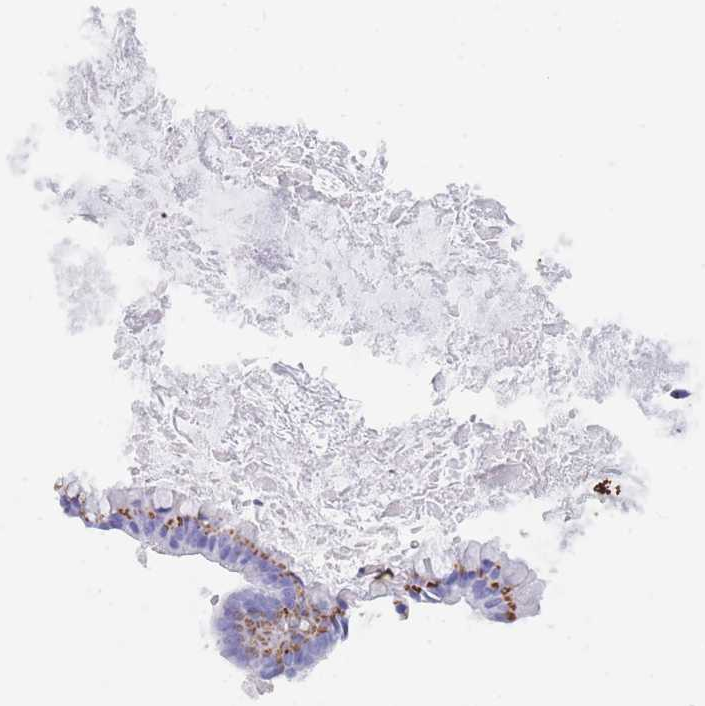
{"staining": {"intensity": "moderate", "quantity": ">75%", "location": "cytoplasmic/membranous"}, "tissue": "ovarian cancer", "cell_type": "Tumor cells", "image_type": "cancer", "snomed": [{"axis": "morphology", "description": "Cystadenocarcinoma, mucinous, NOS"}, {"axis": "topography", "description": "Ovary"}], "caption": "Mucinous cystadenocarcinoma (ovarian) stained with a protein marker reveals moderate staining in tumor cells.", "gene": "FAM3C", "patient": {"sex": "female", "age": 35}}